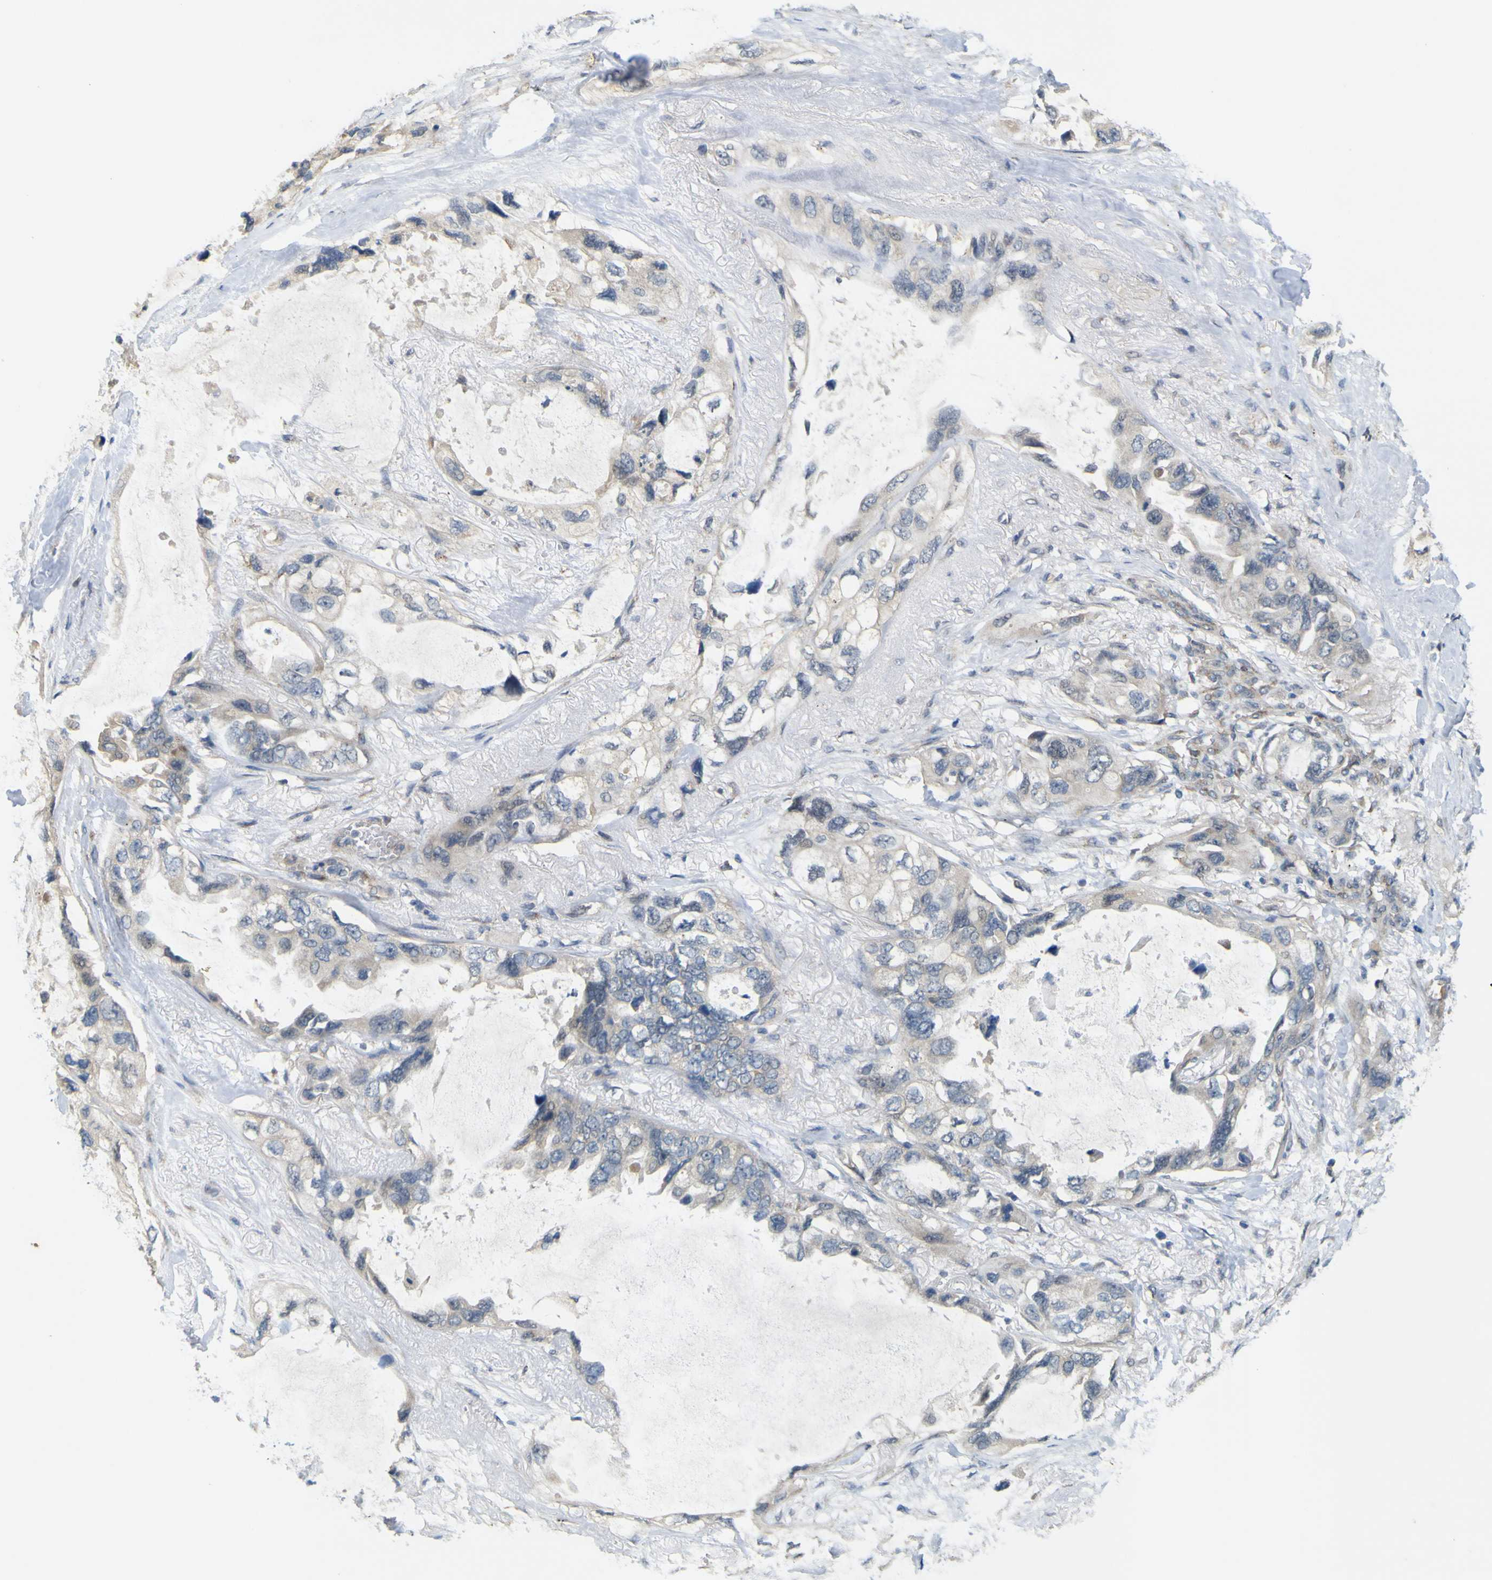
{"staining": {"intensity": "negative", "quantity": "none", "location": "none"}, "tissue": "lung cancer", "cell_type": "Tumor cells", "image_type": "cancer", "snomed": [{"axis": "morphology", "description": "Squamous cell carcinoma, NOS"}, {"axis": "topography", "description": "Lung"}], "caption": "The IHC micrograph has no significant positivity in tumor cells of lung cancer (squamous cell carcinoma) tissue.", "gene": "IGF2R", "patient": {"sex": "female", "age": 73}}